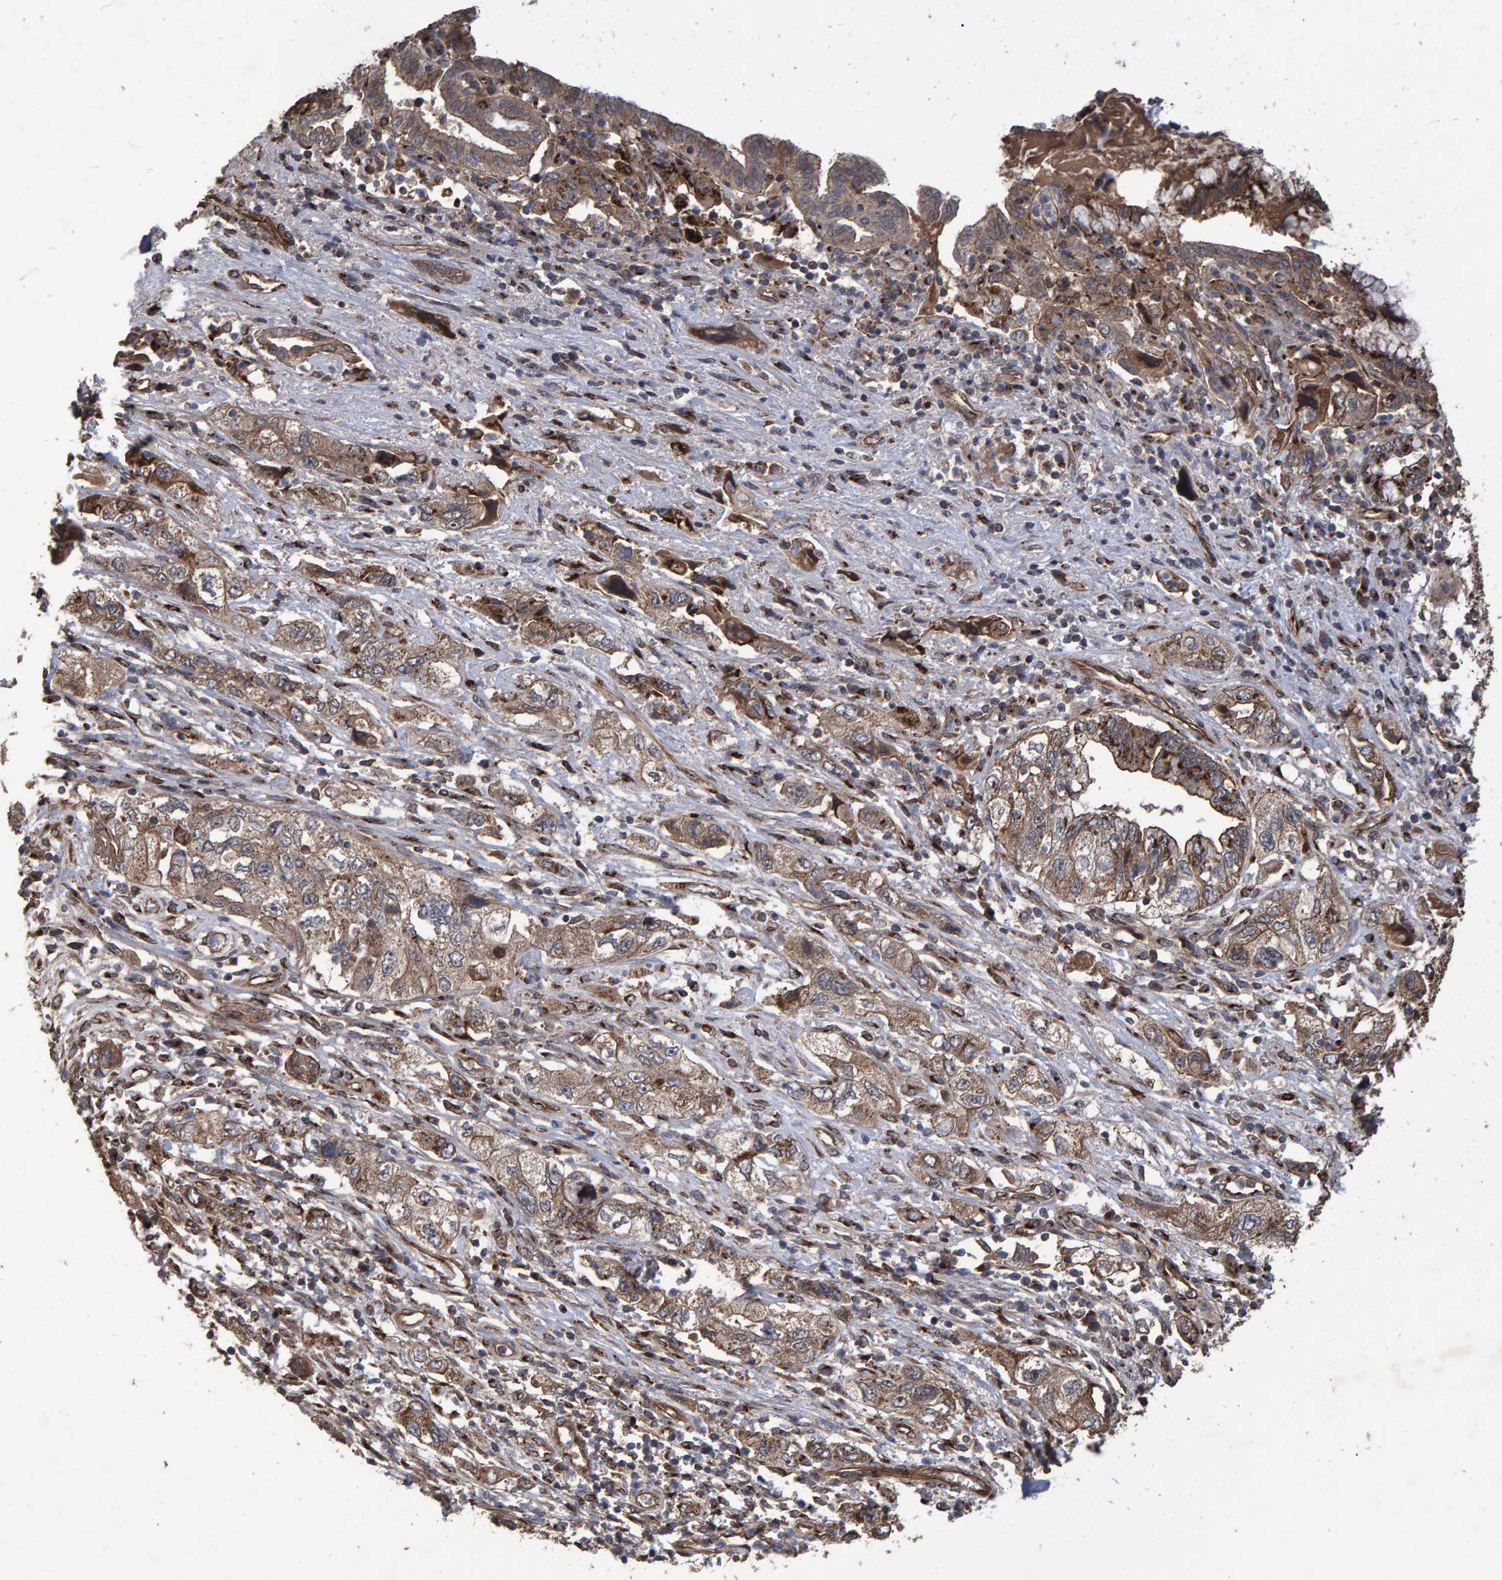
{"staining": {"intensity": "moderate", "quantity": ">75%", "location": "cytoplasmic/membranous"}, "tissue": "pancreatic cancer", "cell_type": "Tumor cells", "image_type": "cancer", "snomed": [{"axis": "morphology", "description": "Adenocarcinoma, NOS"}, {"axis": "topography", "description": "Pancreas"}], "caption": "DAB immunohistochemical staining of human pancreatic adenocarcinoma demonstrates moderate cytoplasmic/membranous protein expression in about >75% of tumor cells. The staining was performed using DAB to visualize the protein expression in brown, while the nuclei were stained in blue with hematoxylin (Magnification: 20x).", "gene": "TRIM68", "patient": {"sex": "female", "age": 73}}